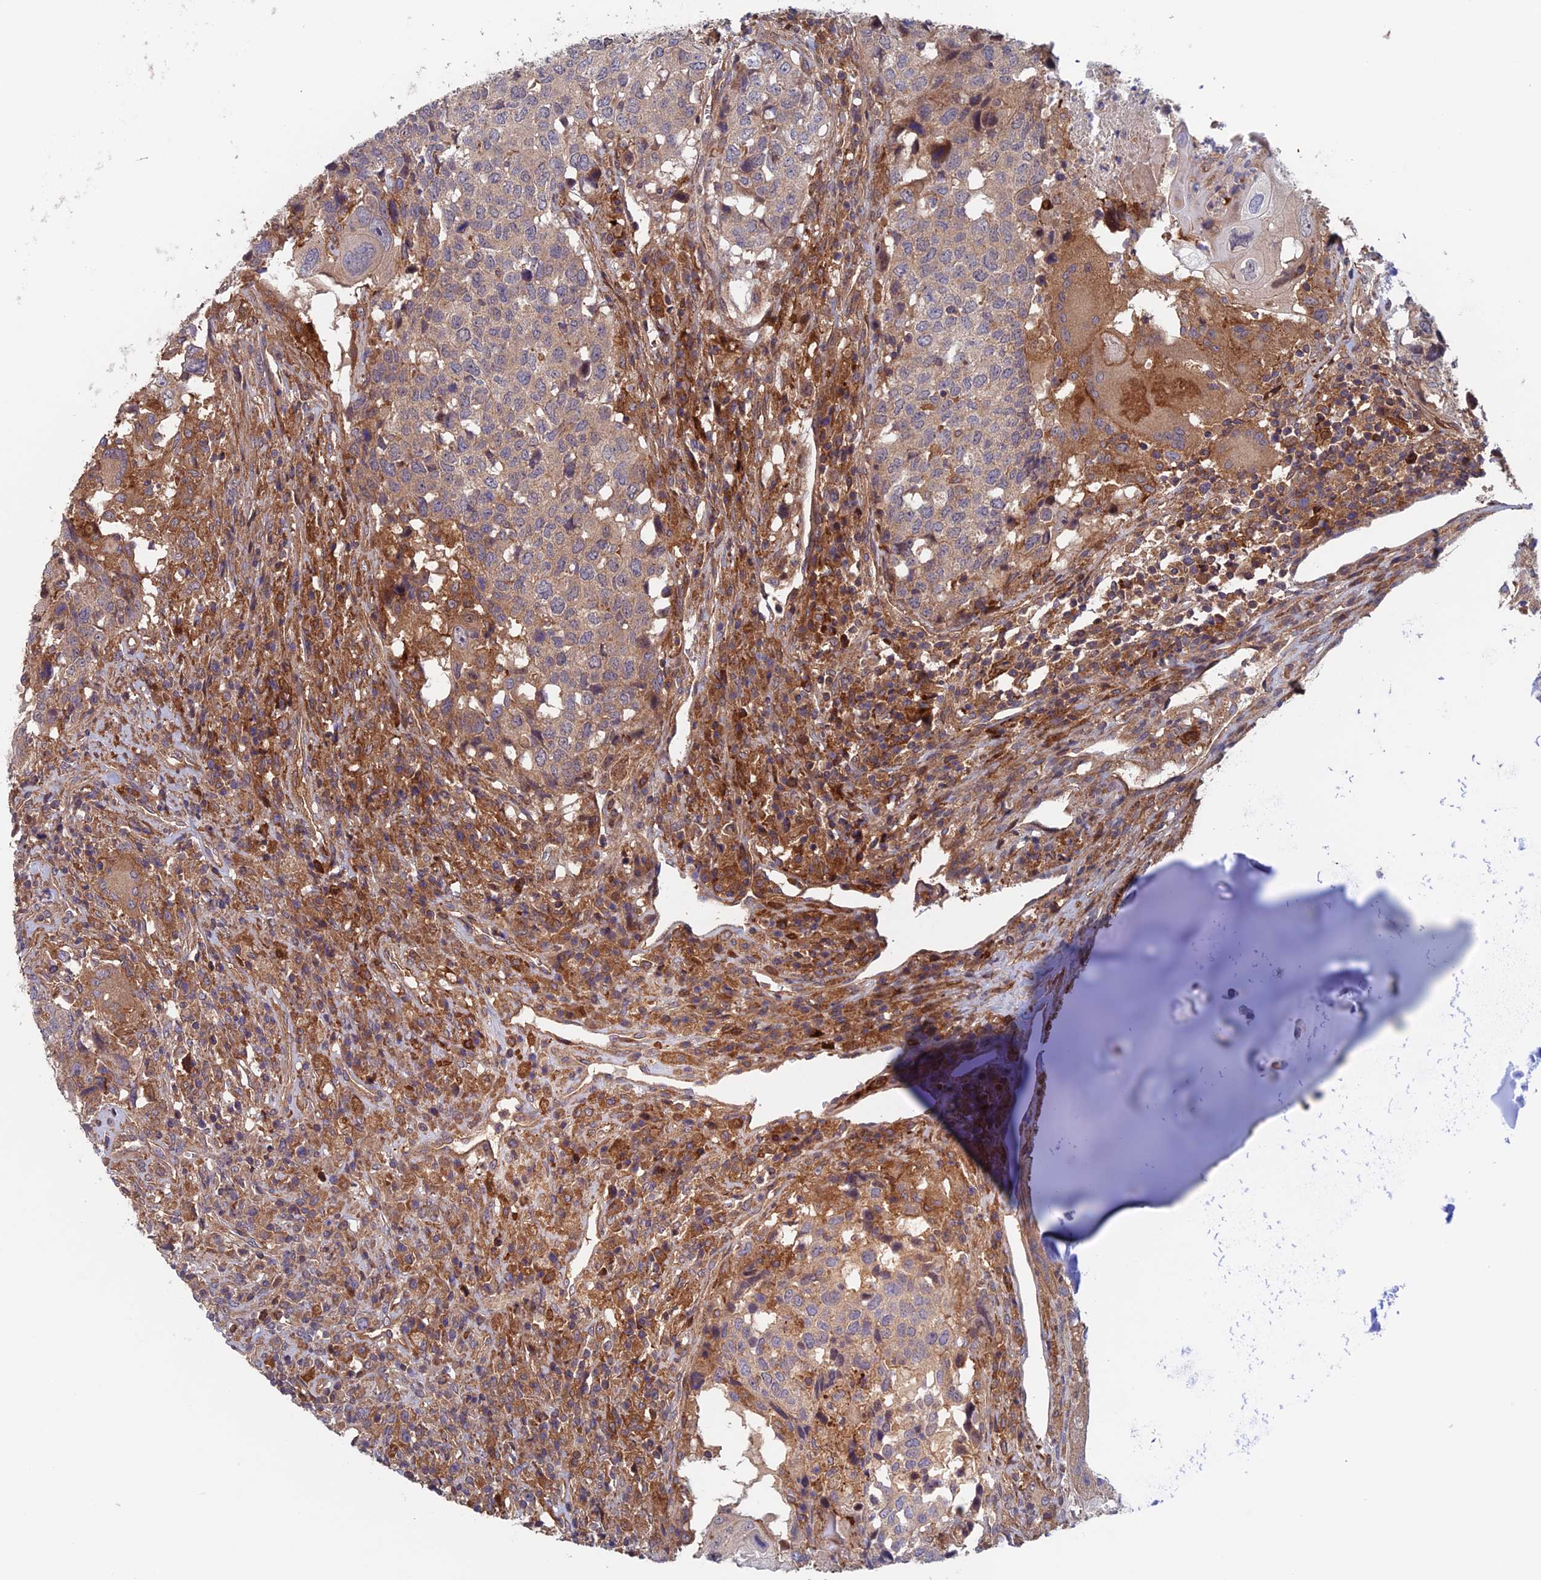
{"staining": {"intensity": "weak", "quantity": ">75%", "location": "cytoplasmic/membranous"}, "tissue": "head and neck cancer", "cell_type": "Tumor cells", "image_type": "cancer", "snomed": [{"axis": "morphology", "description": "Squamous cell carcinoma, NOS"}, {"axis": "topography", "description": "Head-Neck"}], "caption": "The image reveals staining of head and neck cancer (squamous cell carcinoma), revealing weak cytoplasmic/membranous protein expression (brown color) within tumor cells. (brown staining indicates protein expression, while blue staining denotes nuclei).", "gene": "NUDT16L1", "patient": {"sex": "male", "age": 66}}